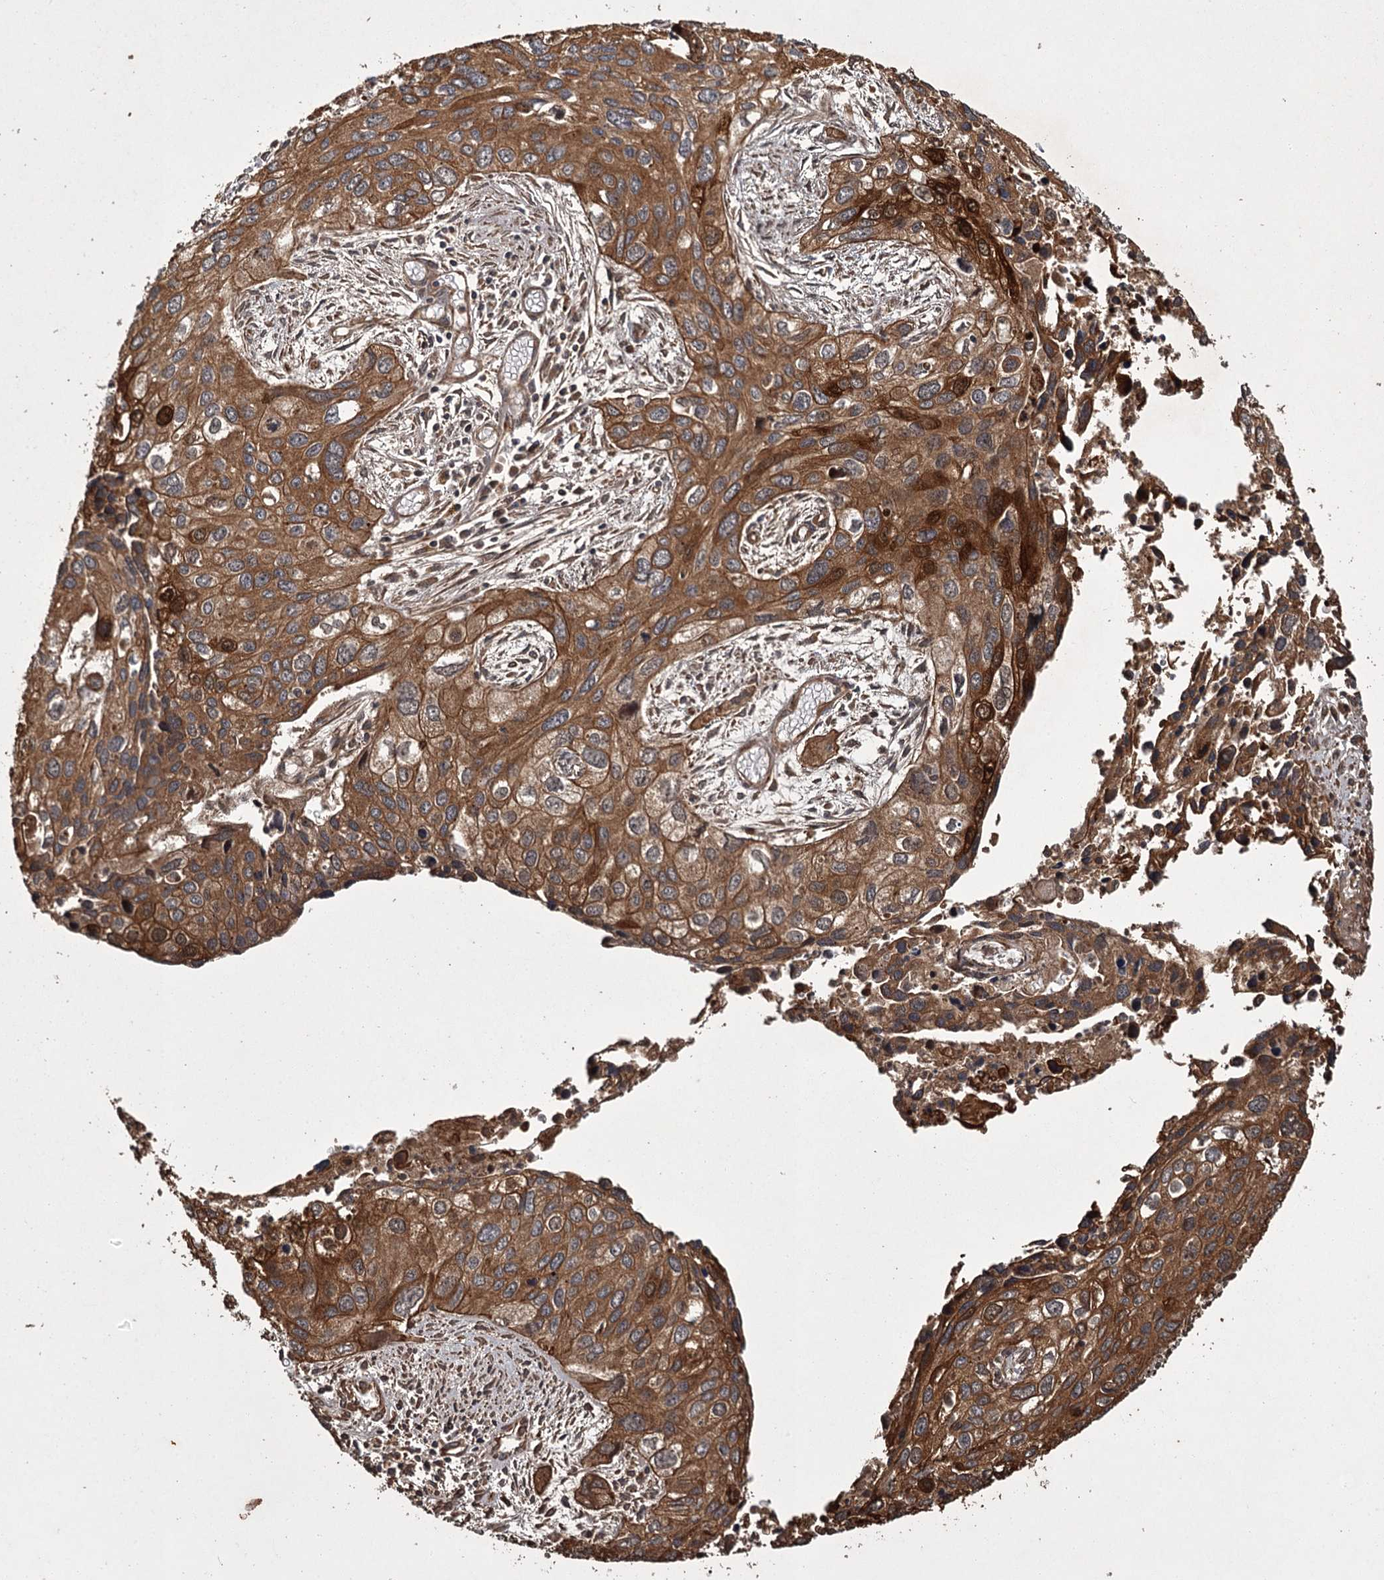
{"staining": {"intensity": "strong", "quantity": ">75%", "location": "cytoplasmic/membranous"}, "tissue": "cervical cancer", "cell_type": "Tumor cells", "image_type": "cancer", "snomed": [{"axis": "morphology", "description": "Squamous cell carcinoma, NOS"}, {"axis": "topography", "description": "Cervix"}], "caption": "Strong cytoplasmic/membranous staining is appreciated in about >75% of tumor cells in squamous cell carcinoma (cervical).", "gene": "RPAP3", "patient": {"sex": "female", "age": 55}}